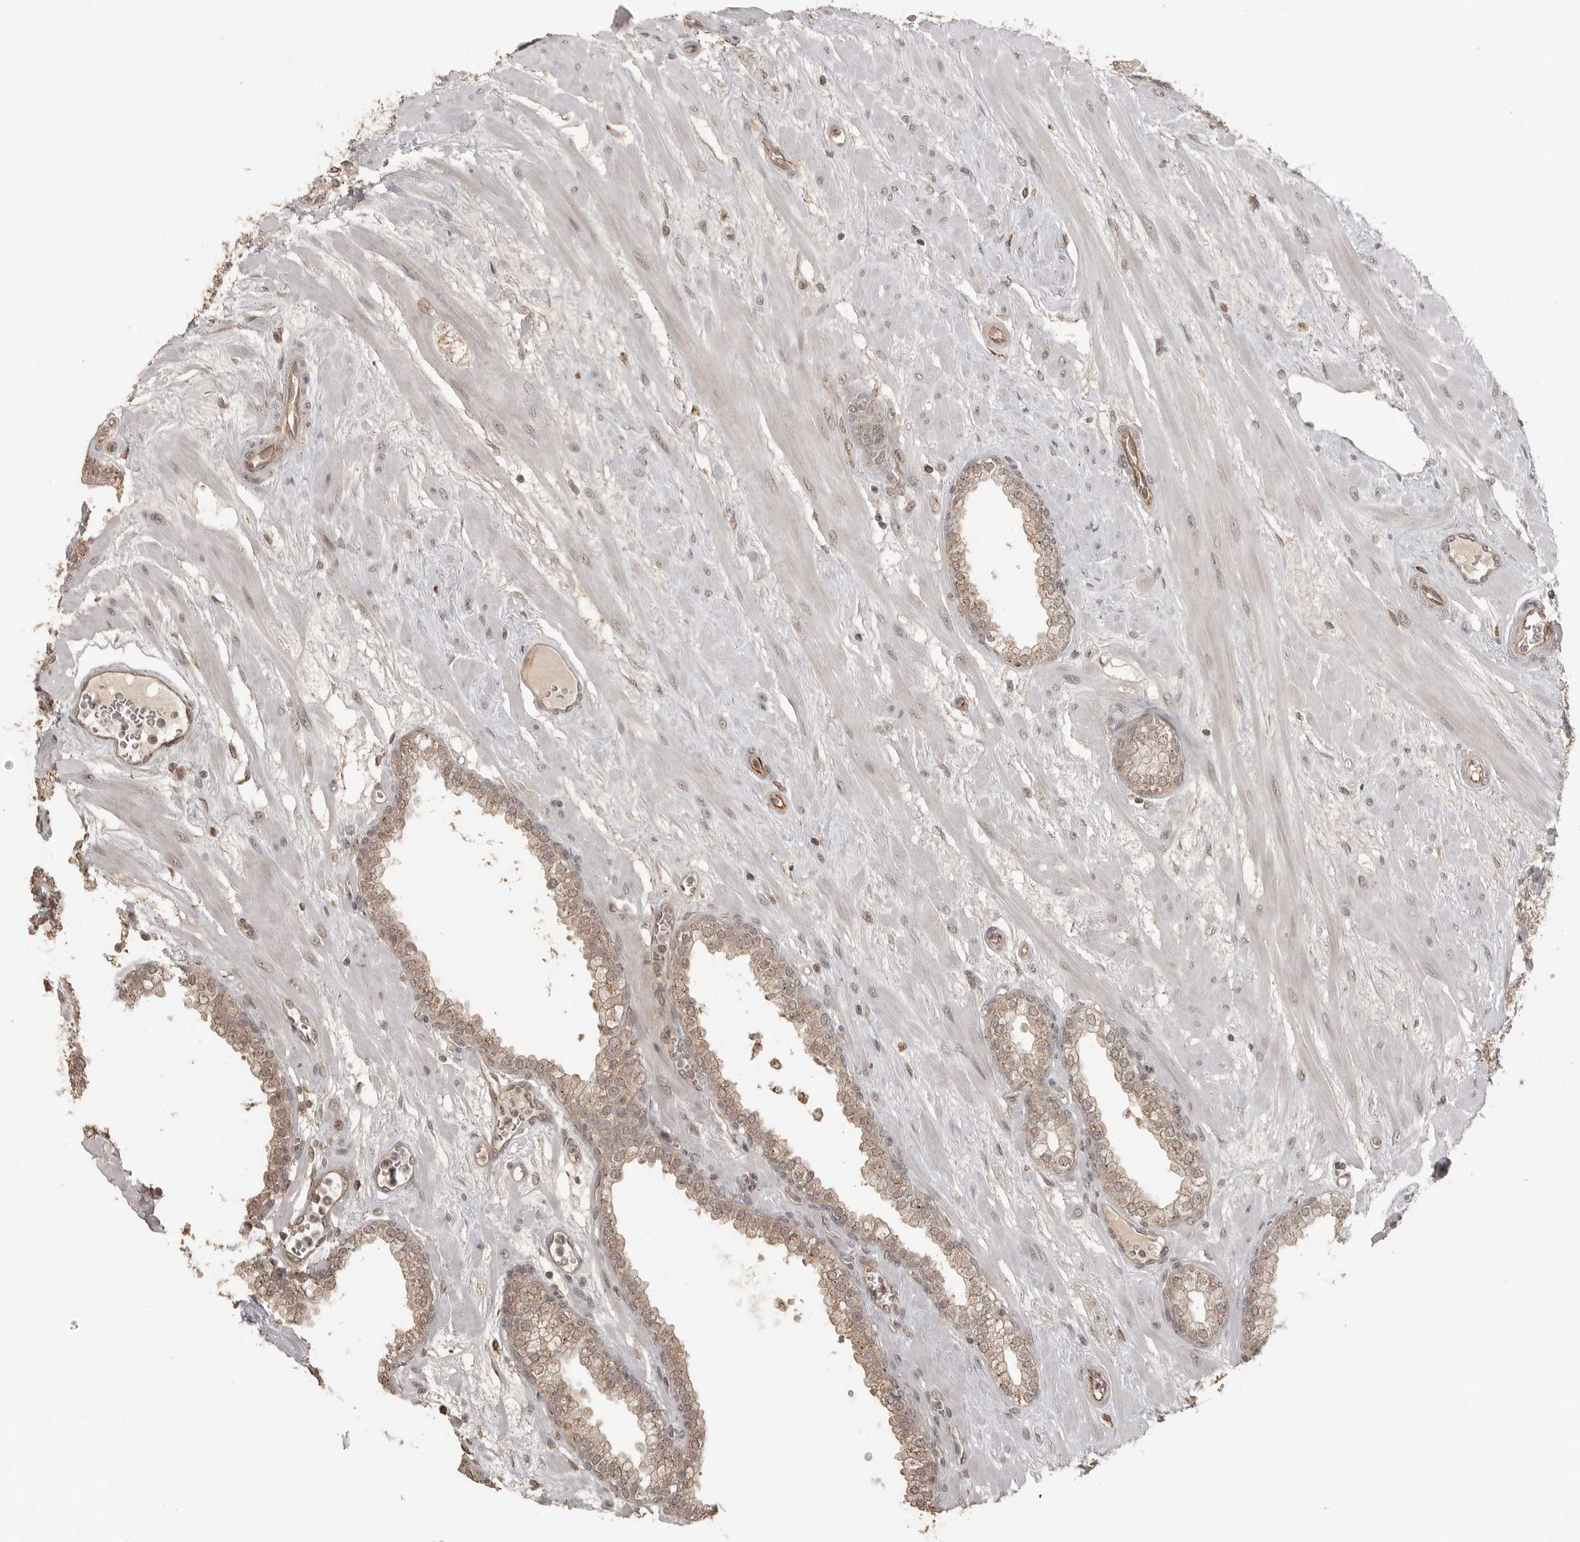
{"staining": {"intensity": "moderate", "quantity": ">75%", "location": "cytoplasmic/membranous"}, "tissue": "prostate", "cell_type": "Glandular cells", "image_type": "normal", "snomed": [{"axis": "morphology", "description": "Normal tissue, NOS"}, {"axis": "morphology", "description": "Urothelial carcinoma, Low grade"}, {"axis": "topography", "description": "Urinary bladder"}, {"axis": "topography", "description": "Prostate"}], "caption": "Protein positivity by immunohistochemistry (IHC) demonstrates moderate cytoplasmic/membranous staining in approximately >75% of glandular cells in normal prostate.", "gene": "SMG8", "patient": {"sex": "male", "age": 60}}